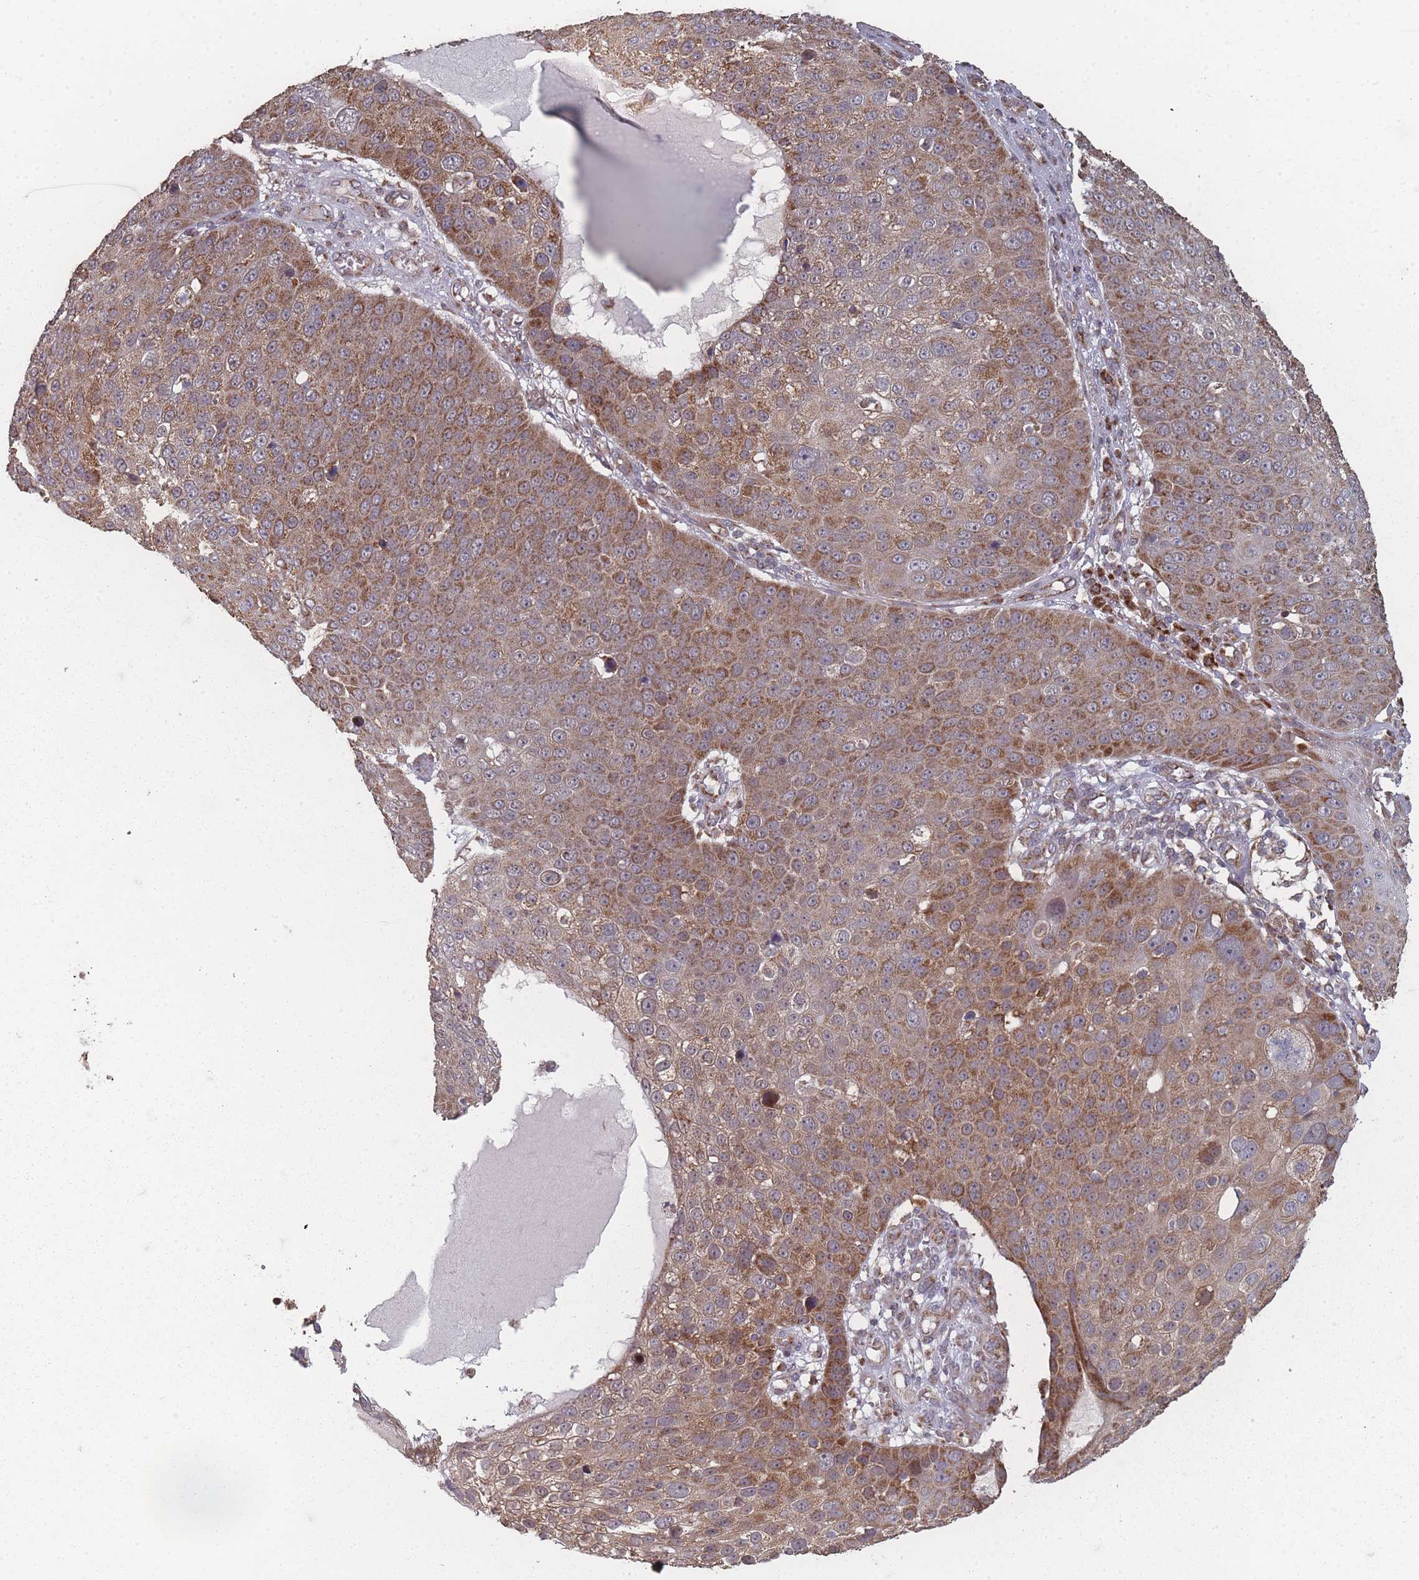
{"staining": {"intensity": "moderate", "quantity": ">75%", "location": "cytoplasmic/membranous"}, "tissue": "skin cancer", "cell_type": "Tumor cells", "image_type": "cancer", "snomed": [{"axis": "morphology", "description": "Squamous cell carcinoma, NOS"}, {"axis": "topography", "description": "Skin"}], "caption": "Human skin cancer stained for a protein (brown) reveals moderate cytoplasmic/membranous positive positivity in approximately >75% of tumor cells.", "gene": "PSMB3", "patient": {"sex": "male", "age": 71}}